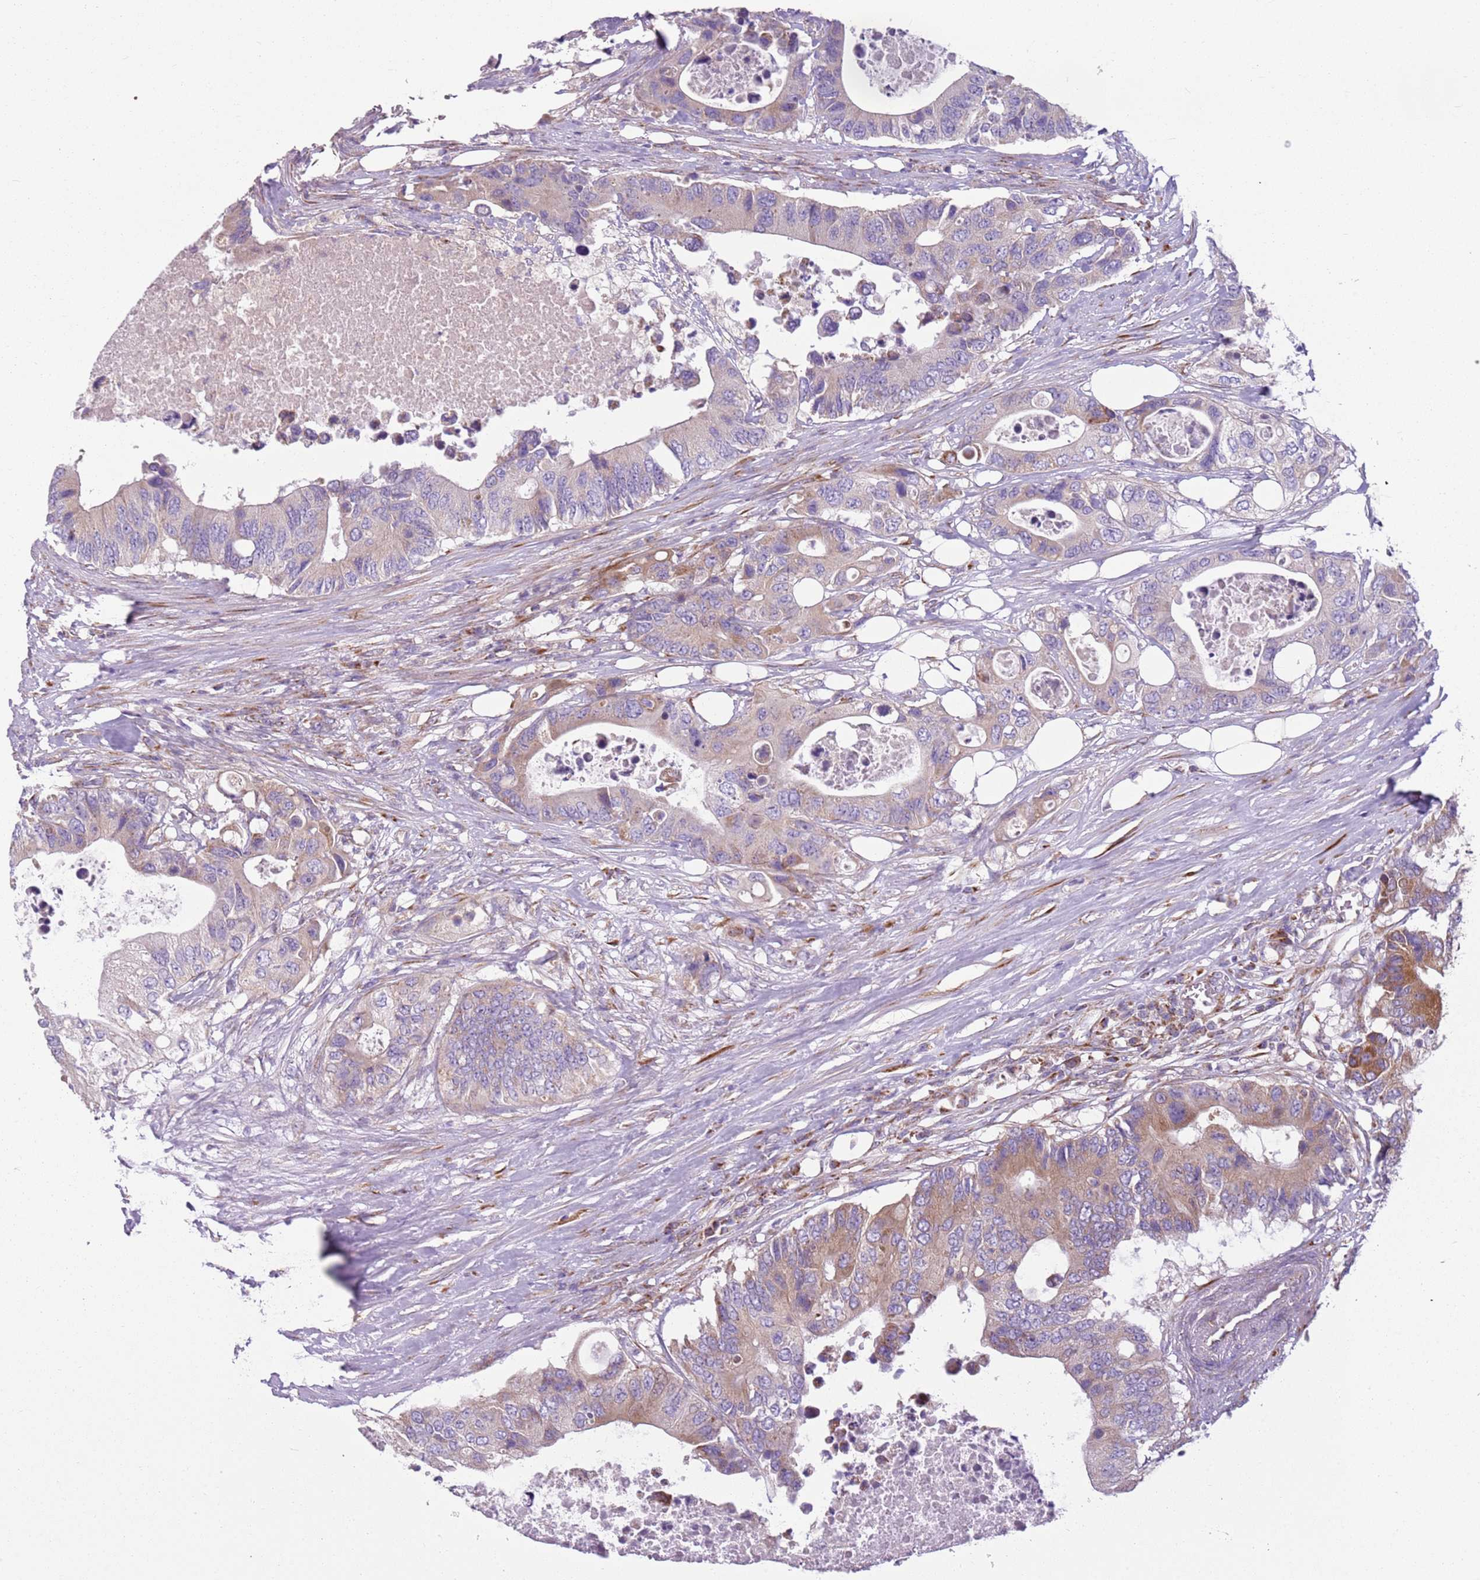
{"staining": {"intensity": "moderate", "quantity": "25%-75%", "location": "cytoplasmic/membranous"}, "tissue": "colorectal cancer", "cell_type": "Tumor cells", "image_type": "cancer", "snomed": [{"axis": "morphology", "description": "Adenocarcinoma, NOS"}, {"axis": "topography", "description": "Colon"}], "caption": "Adenocarcinoma (colorectal) stained with a brown dye shows moderate cytoplasmic/membranous positive expression in approximately 25%-75% of tumor cells.", "gene": "TMEM200C", "patient": {"sex": "male", "age": 71}}